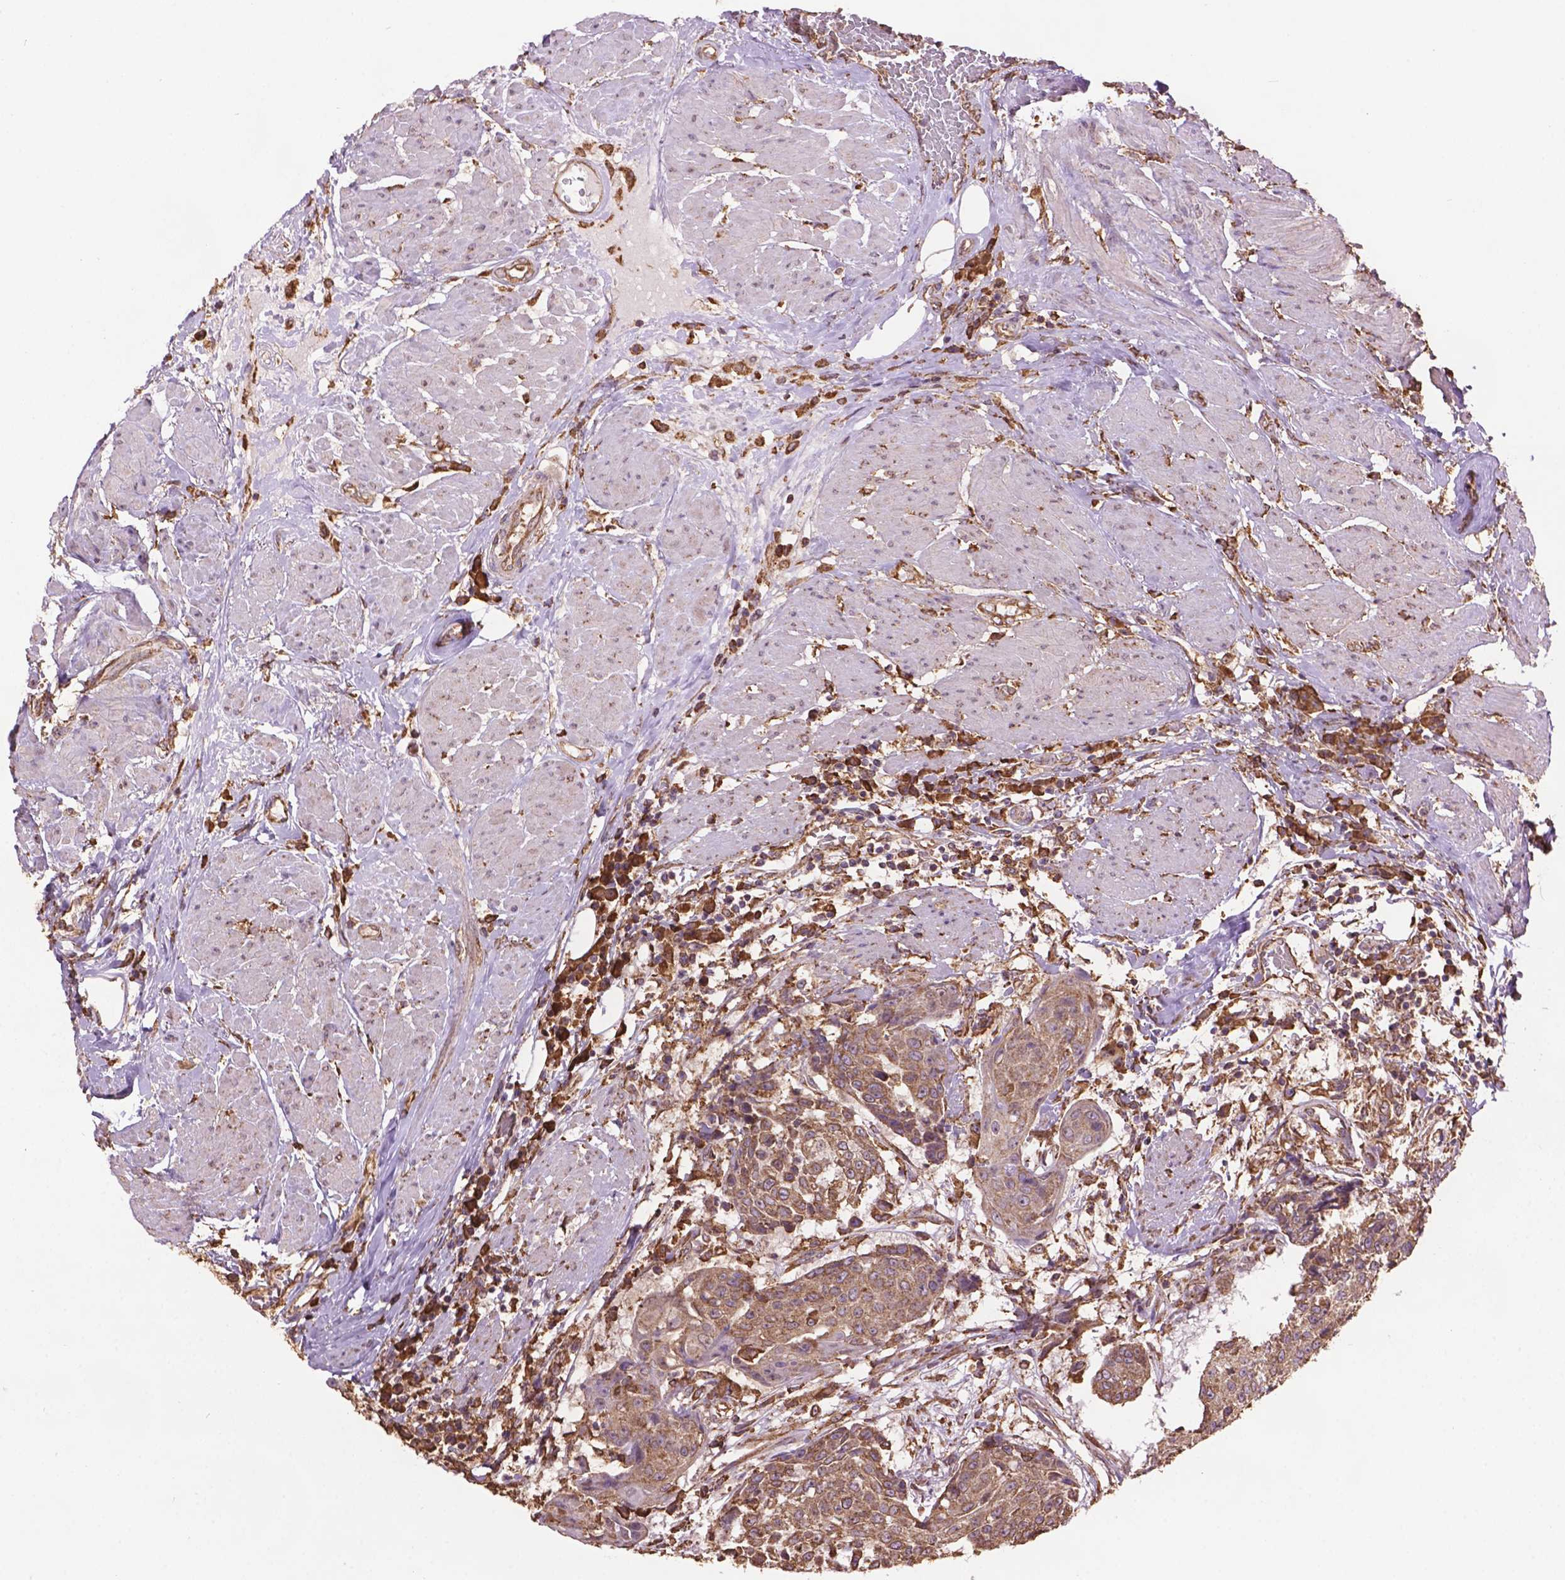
{"staining": {"intensity": "moderate", "quantity": ">75%", "location": "cytoplasmic/membranous"}, "tissue": "urothelial cancer", "cell_type": "Tumor cells", "image_type": "cancer", "snomed": [{"axis": "morphology", "description": "Urothelial carcinoma, High grade"}, {"axis": "topography", "description": "Urinary bladder"}], "caption": "Urothelial cancer stained with a protein marker shows moderate staining in tumor cells.", "gene": "PPP2R5E", "patient": {"sex": "female", "age": 63}}